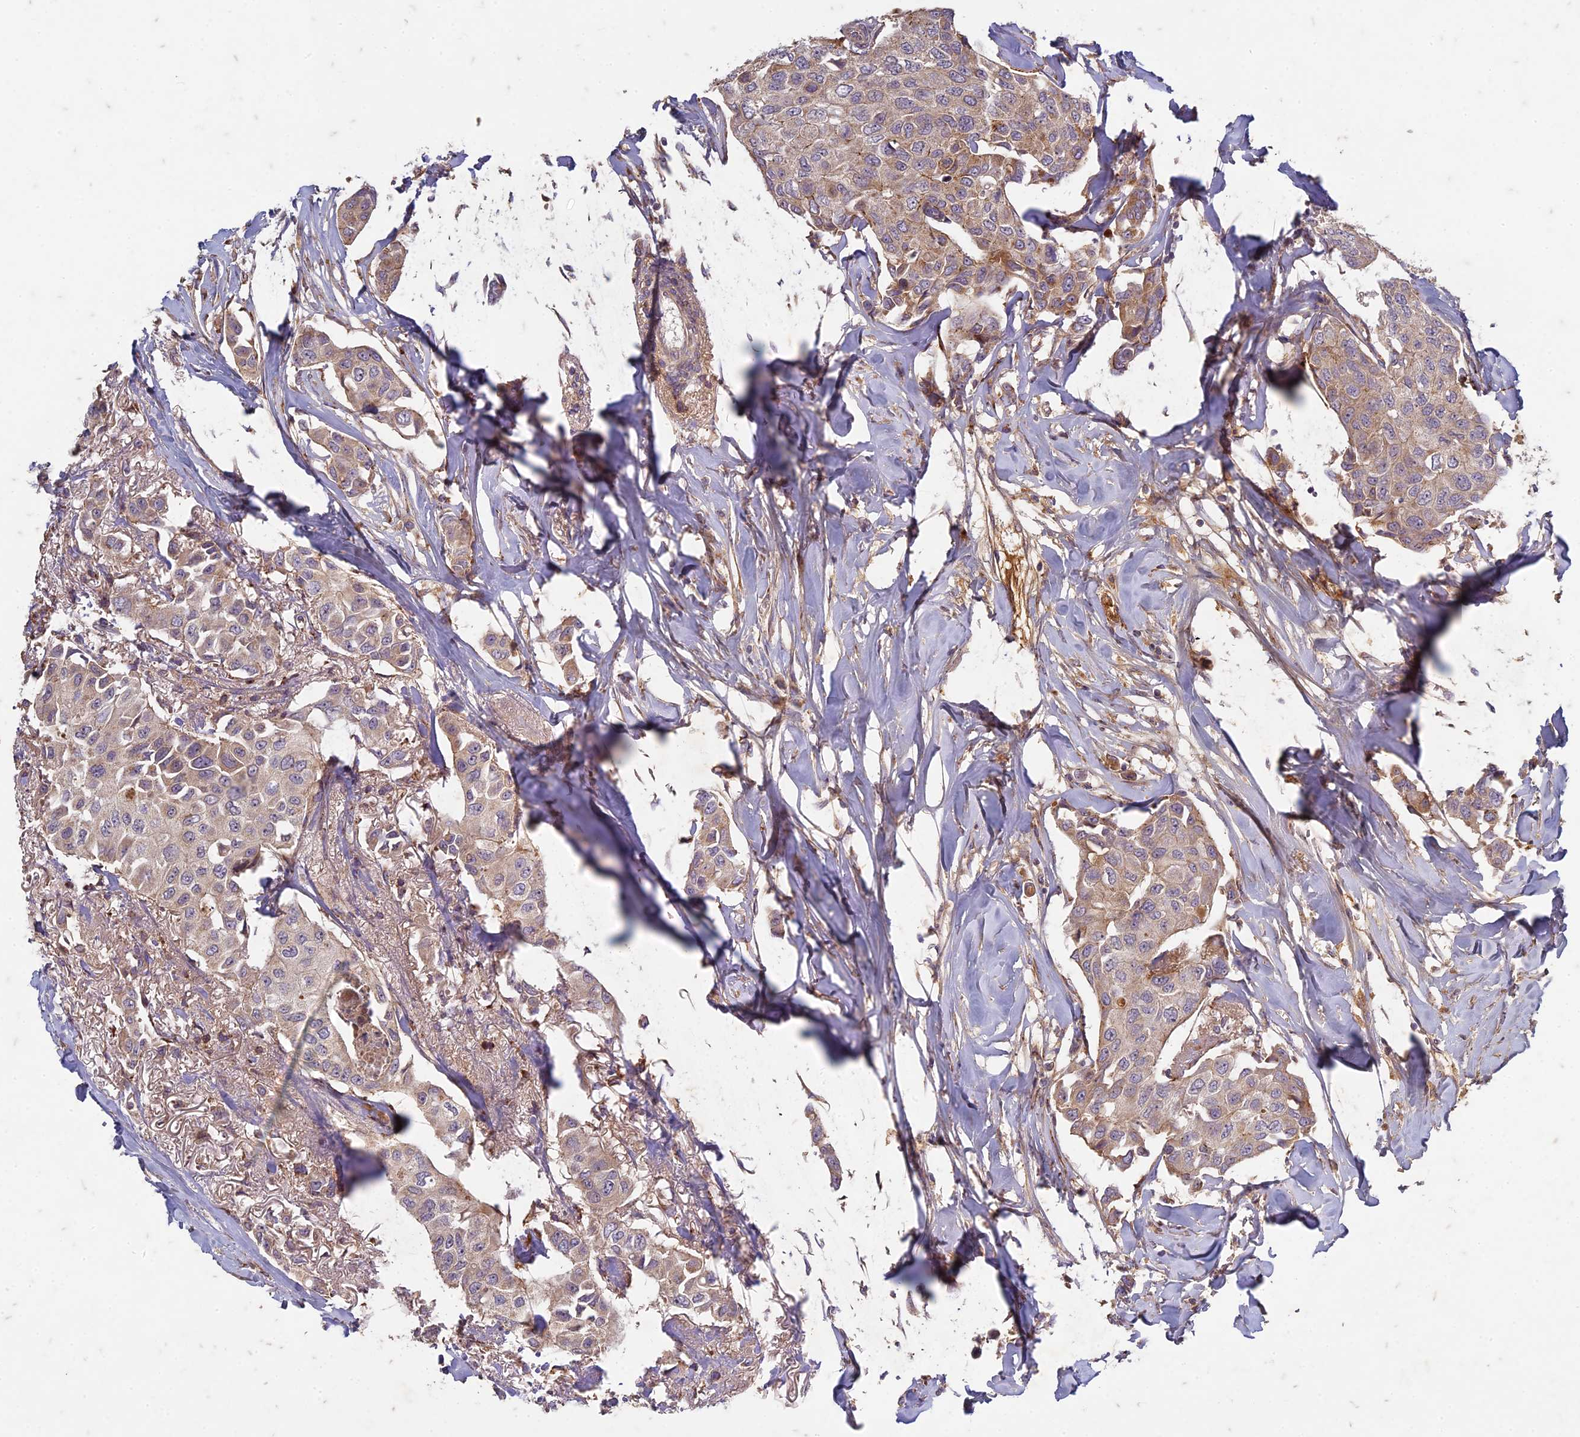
{"staining": {"intensity": "moderate", "quantity": ">75%", "location": "cytoplasmic/membranous"}, "tissue": "breast cancer", "cell_type": "Tumor cells", "image_type": "cancer", "snomed": [{"axis": "morphology", "description": "Duct carcinoma"}, {"axis": "topography", "description": "Breast"}], "caption": "Human breast cancer stained with a brown dye exhibits moderate cytoplasmic/membranous positive expression in approximately >75% of tumor cells.", "gene": "TCF25", "patient": {"sex": "female", "age": 80}}